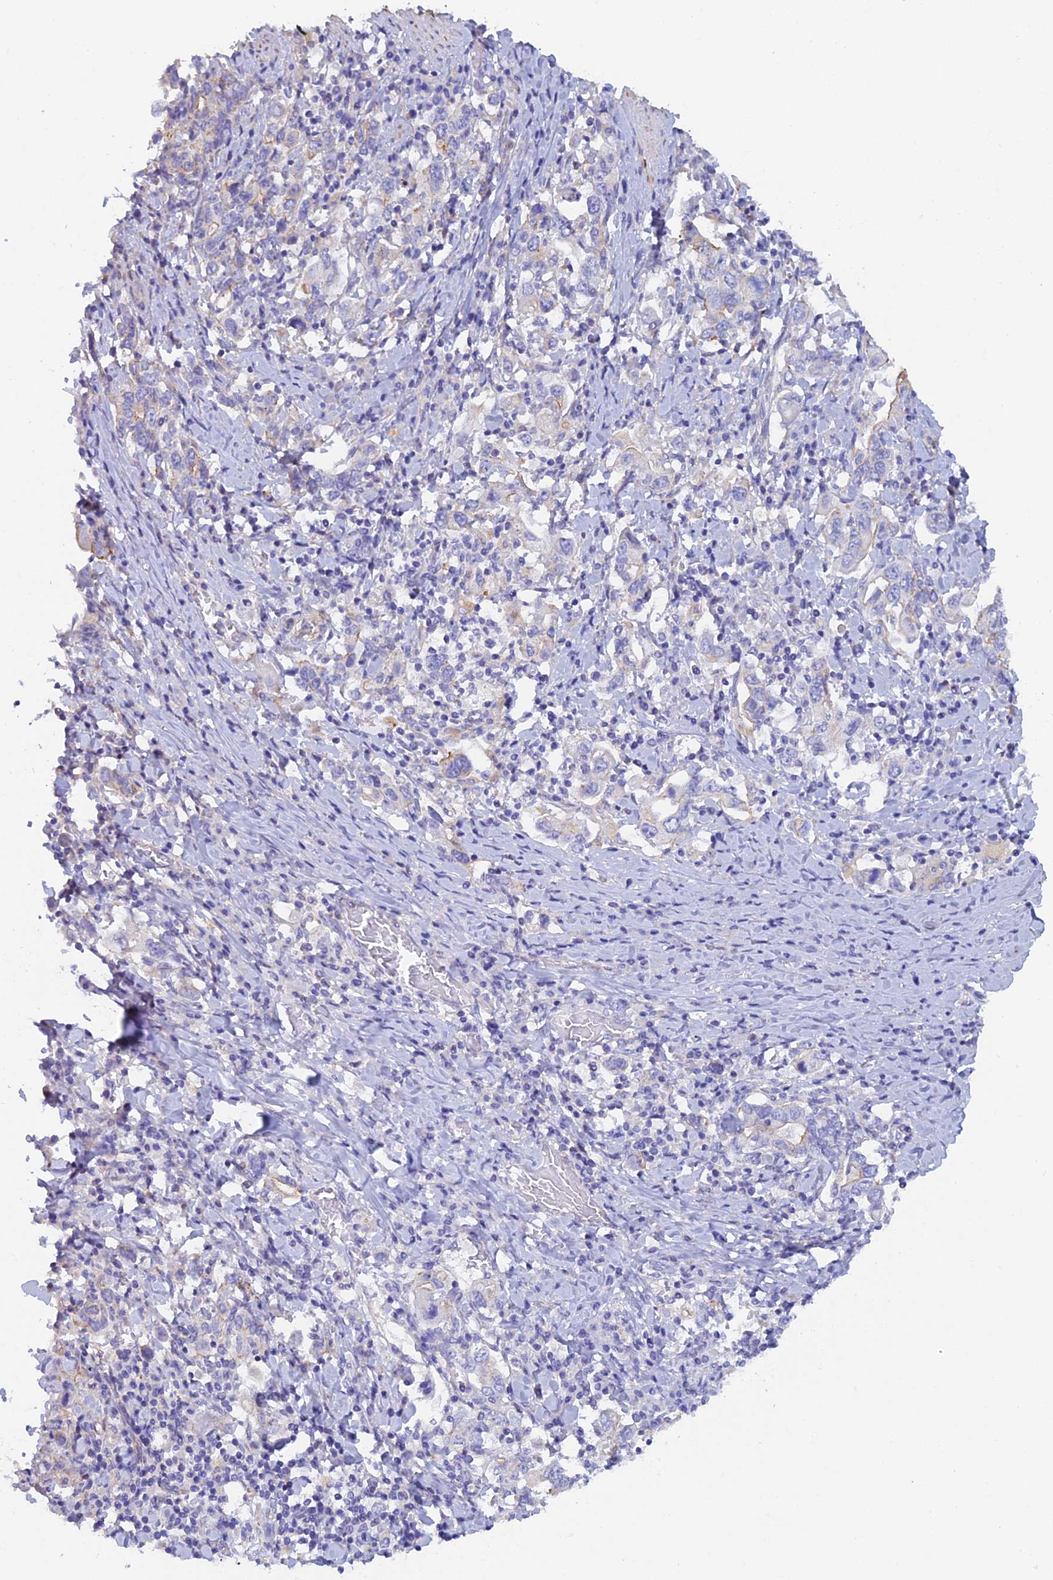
{"staining": {"intensity": "negative", "quantity": "none", "location": "none"}, "tissue": "stomach cancer", "cell_type": "Tumor cells", "image_type": "cancer", "snomed": [{"axis": "morphology", "description": "Adenocarcinoma, NOS"}, {"axis": "topography", "description": "Stomach, upper"}, {"axis": "topography", "description": "Stomach"}], "caption": "An immunohistochemistry (IHC) micrograph of stomach cancer (adenocarcinoma) is shown. There is no staining in tumor cells of stomach cancer (adenocarcinoma).", "gene": "FZR1", "patient": {"sex": "male", "age": 62}}